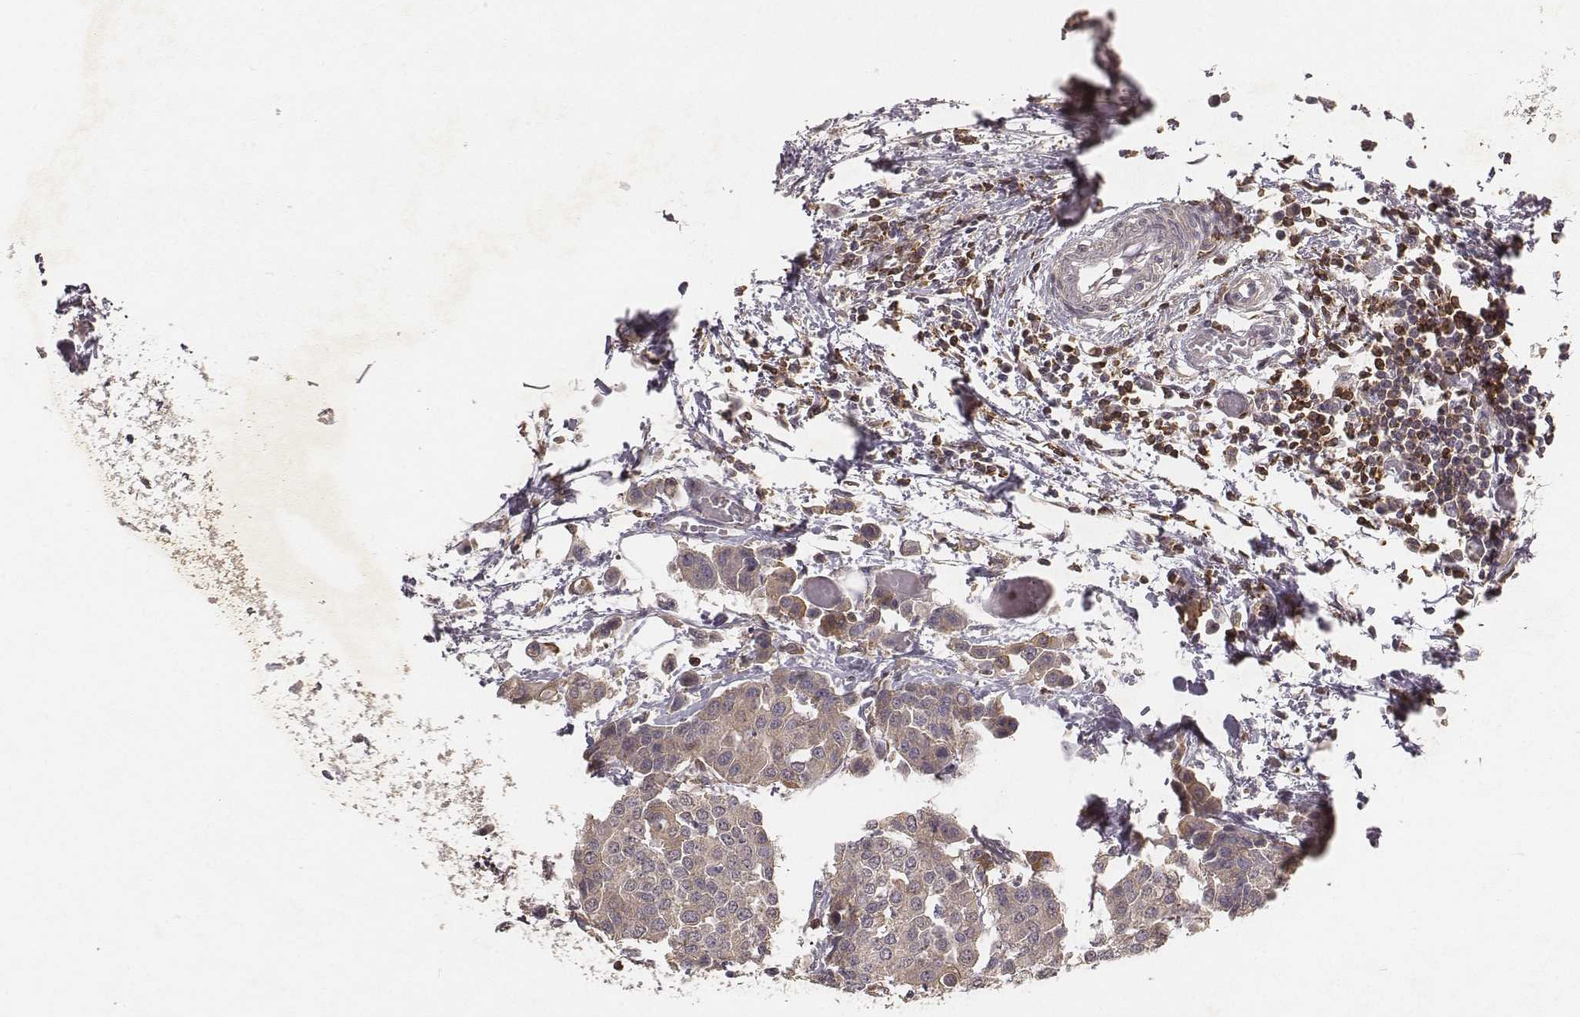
{"staining": {"intensity": "weak", "quantity": "<25%", "location": "cytoplasmic/membranous"}, "tissue": "carcinoid", "cell_type": "Tumor cells", "image_type": "cancer", "snomed": [{"axis": "morphology", "description": "Carcinoid, malignant, NOS"}, {"axis": "topography", "description": "Colon"}], "caption": "This is a micrograph of immunohistochemistry staining of malignant carcinoid, which shows no staining in tumor cells.", "gene": "PILRA", "patient": {"sex": "male", "age": 81}}